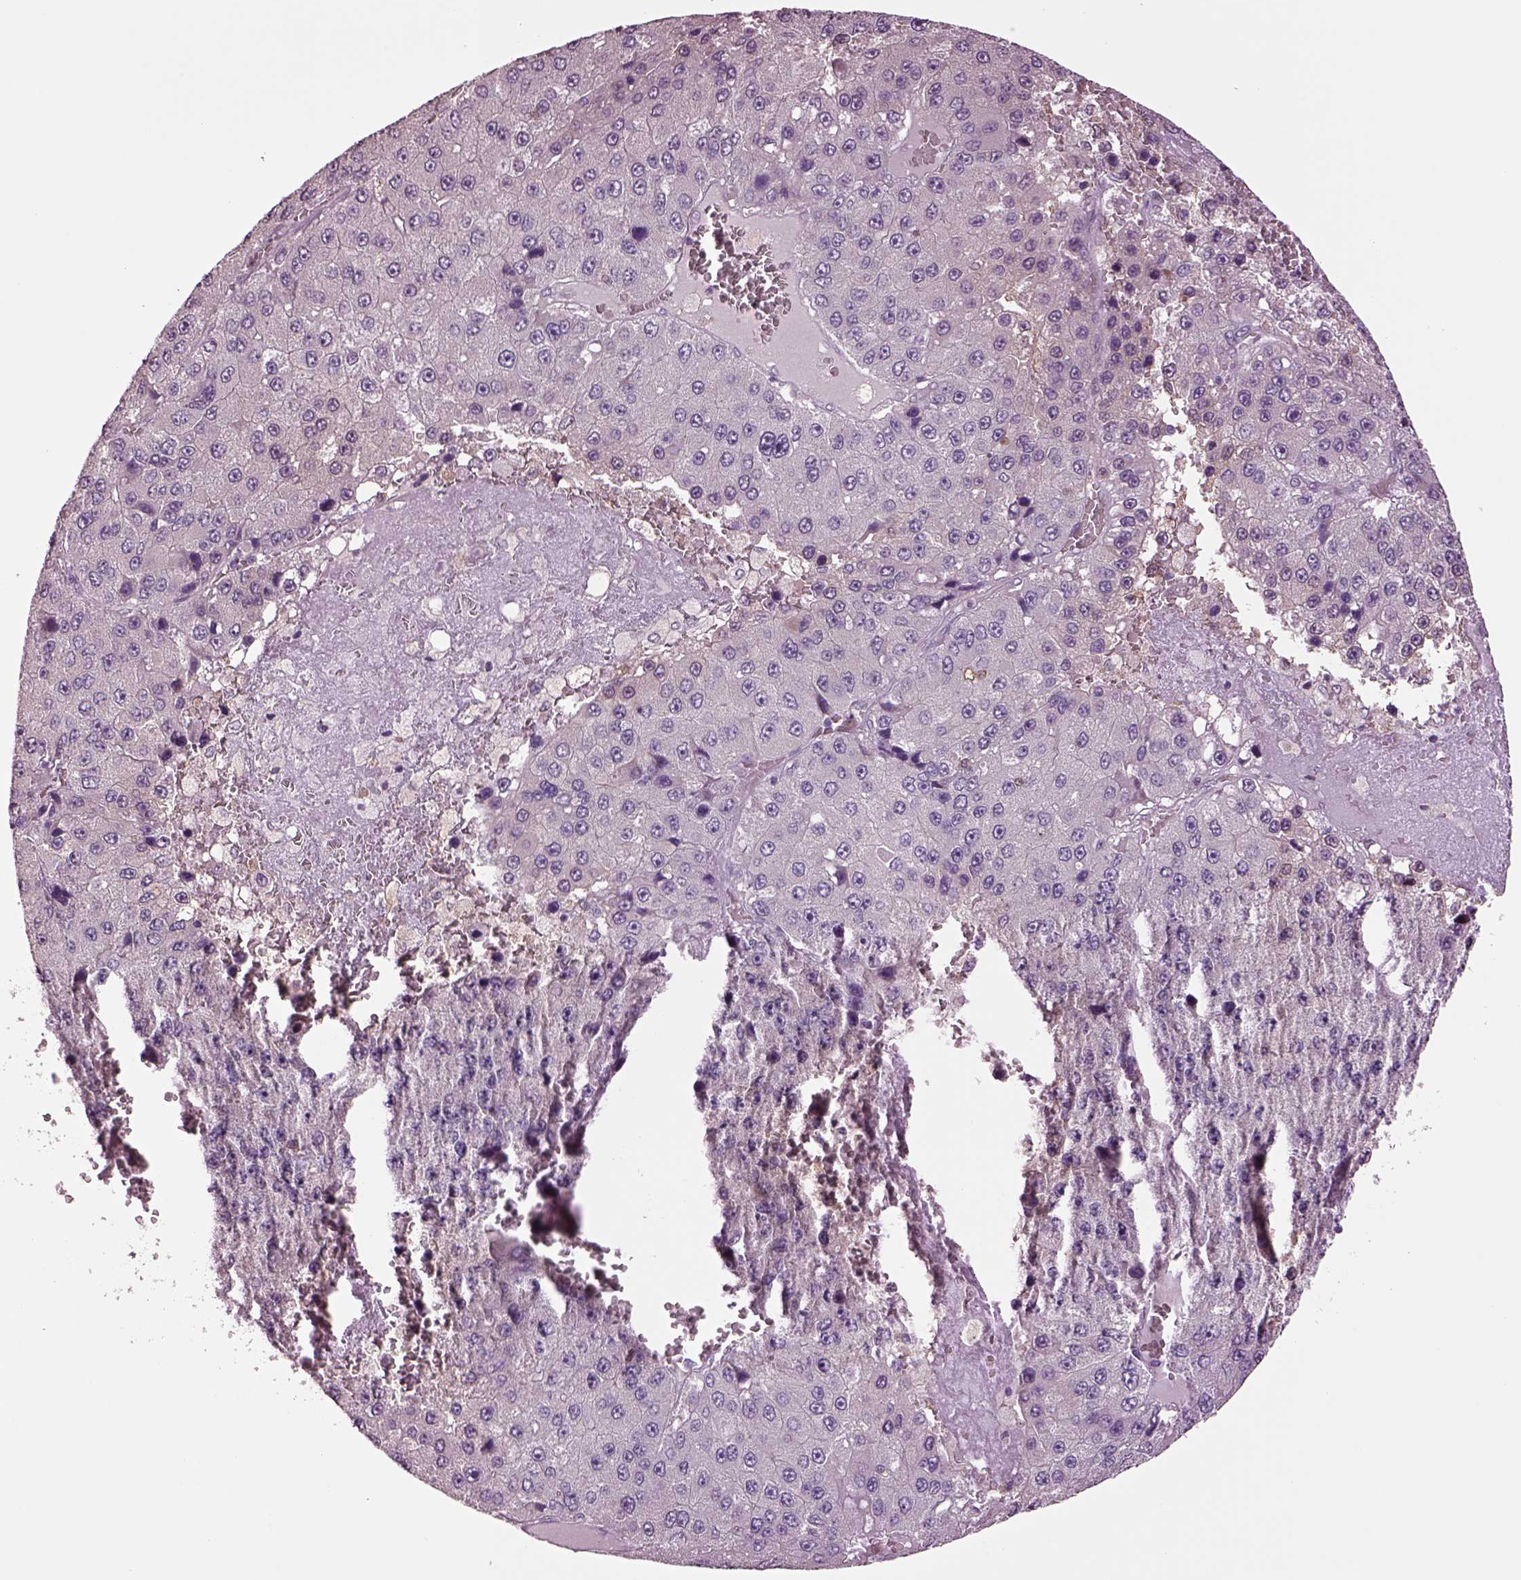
{"staining": {"intensity": "negative", "quantity": "none", "location": "none"}, "tissue": "liver cancer", "cell_type": "Tumor cells", "image_type": "cancer", "snomed": [{"axis": "morphology", "description": "Carcinoma, Hepatocellular, NOS"}, {"axis": "topography", "description": "Liver"}], "caption": "IHC histopathology image of neoplastic tissue: liver hepatocellular carcinoma stained with DAB shows no significant protein staining in tumor cells.", "gene": "CLPSL1", "patient": {"sex": "female", "age": 73}}